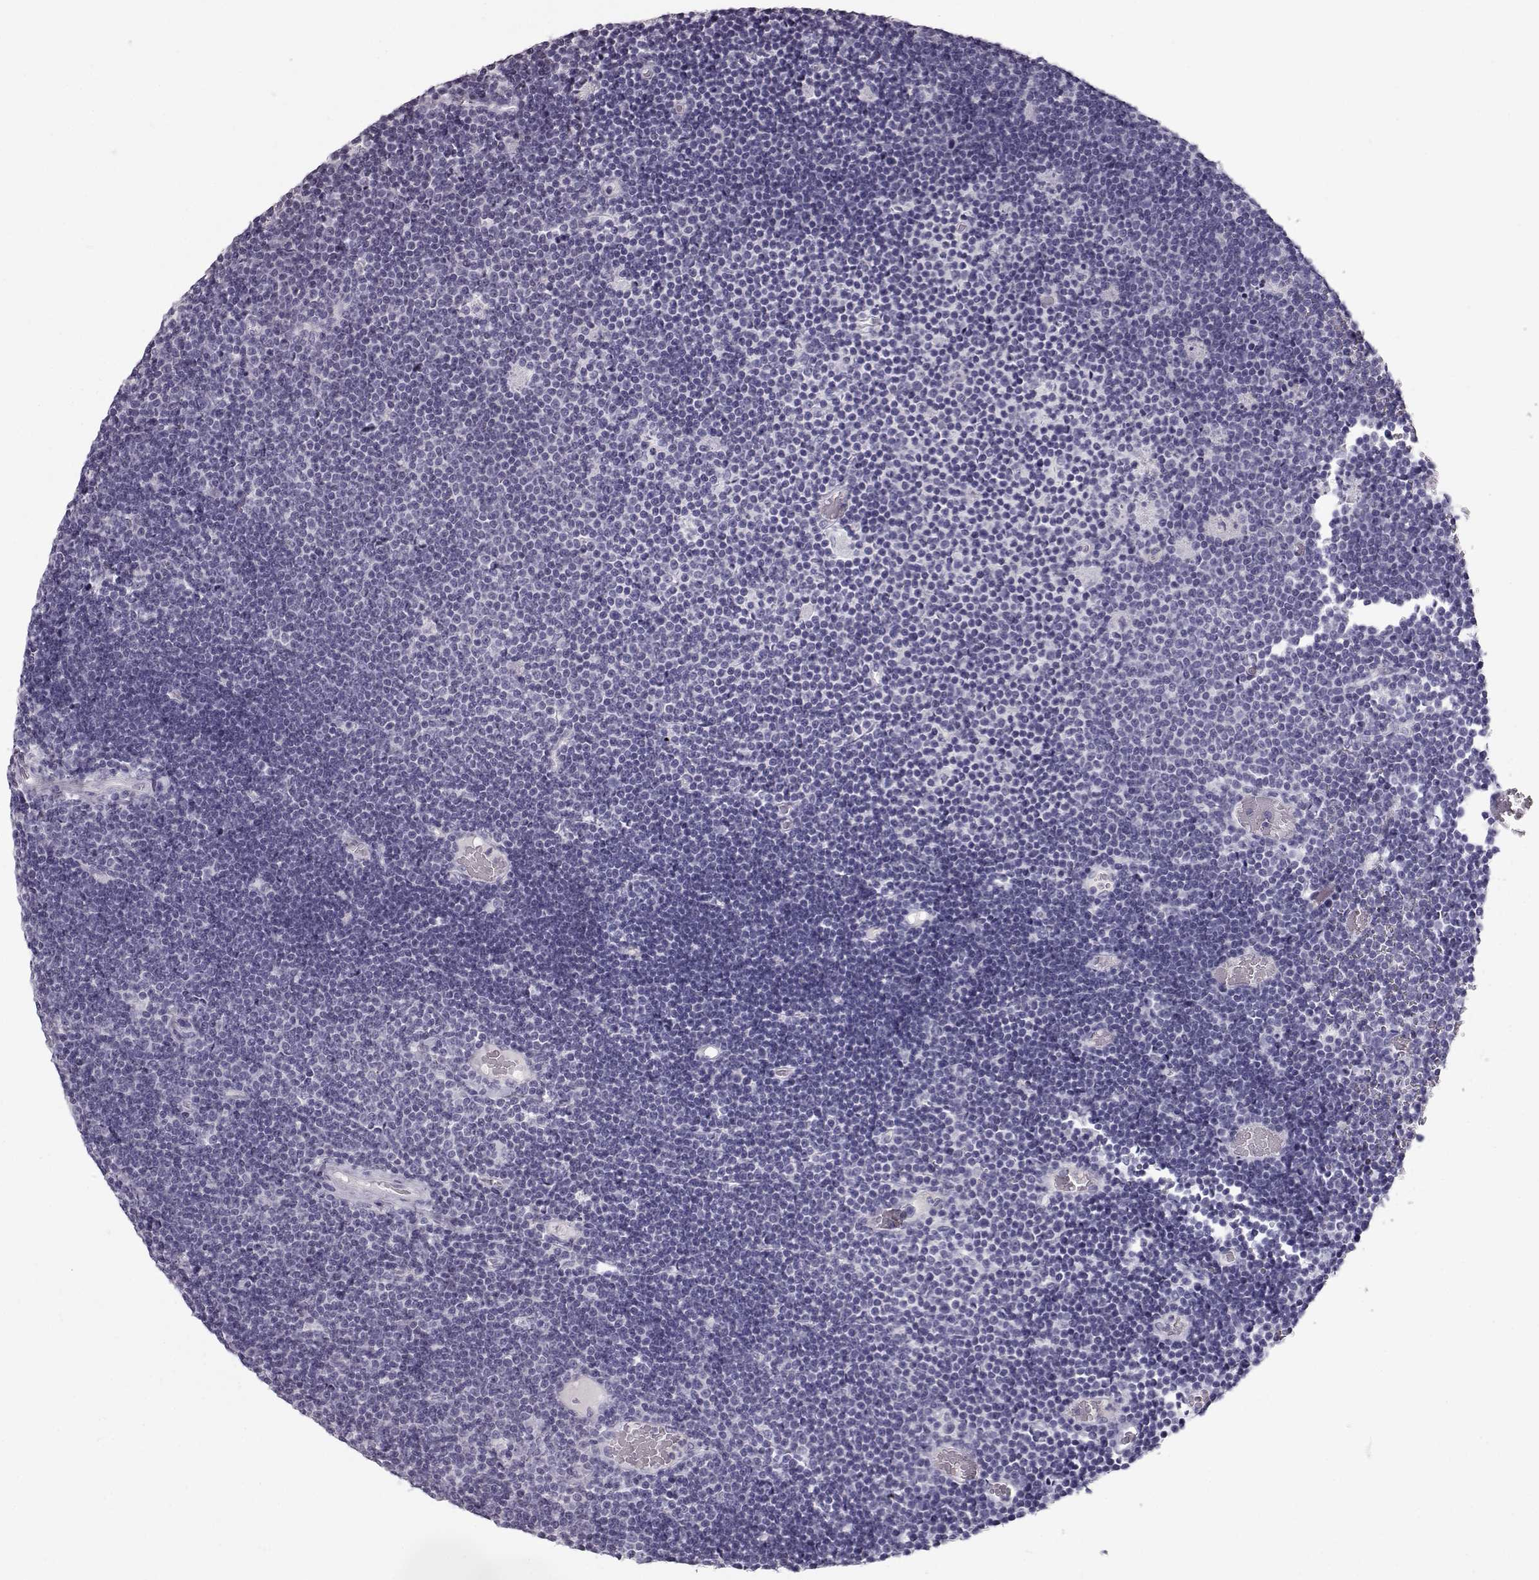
{"staining": {"intensity": "negative", "quantity": "none", "location": "none"}, "tissue": "lymphoma", "cell_type": "Tumor cells", "image_type": "cancer", "snomed": [{"axis": "morphology", "description": "Malignant lymphoma, non-Hodgkin's type, Low grade"}, {"axis": "topography", "description": "Brain"}], "caption": "Tumor cells show no significant protein expression in lymphoma.", "gene": "CCL19", "patient": {"sex": "female", "age": 66}}